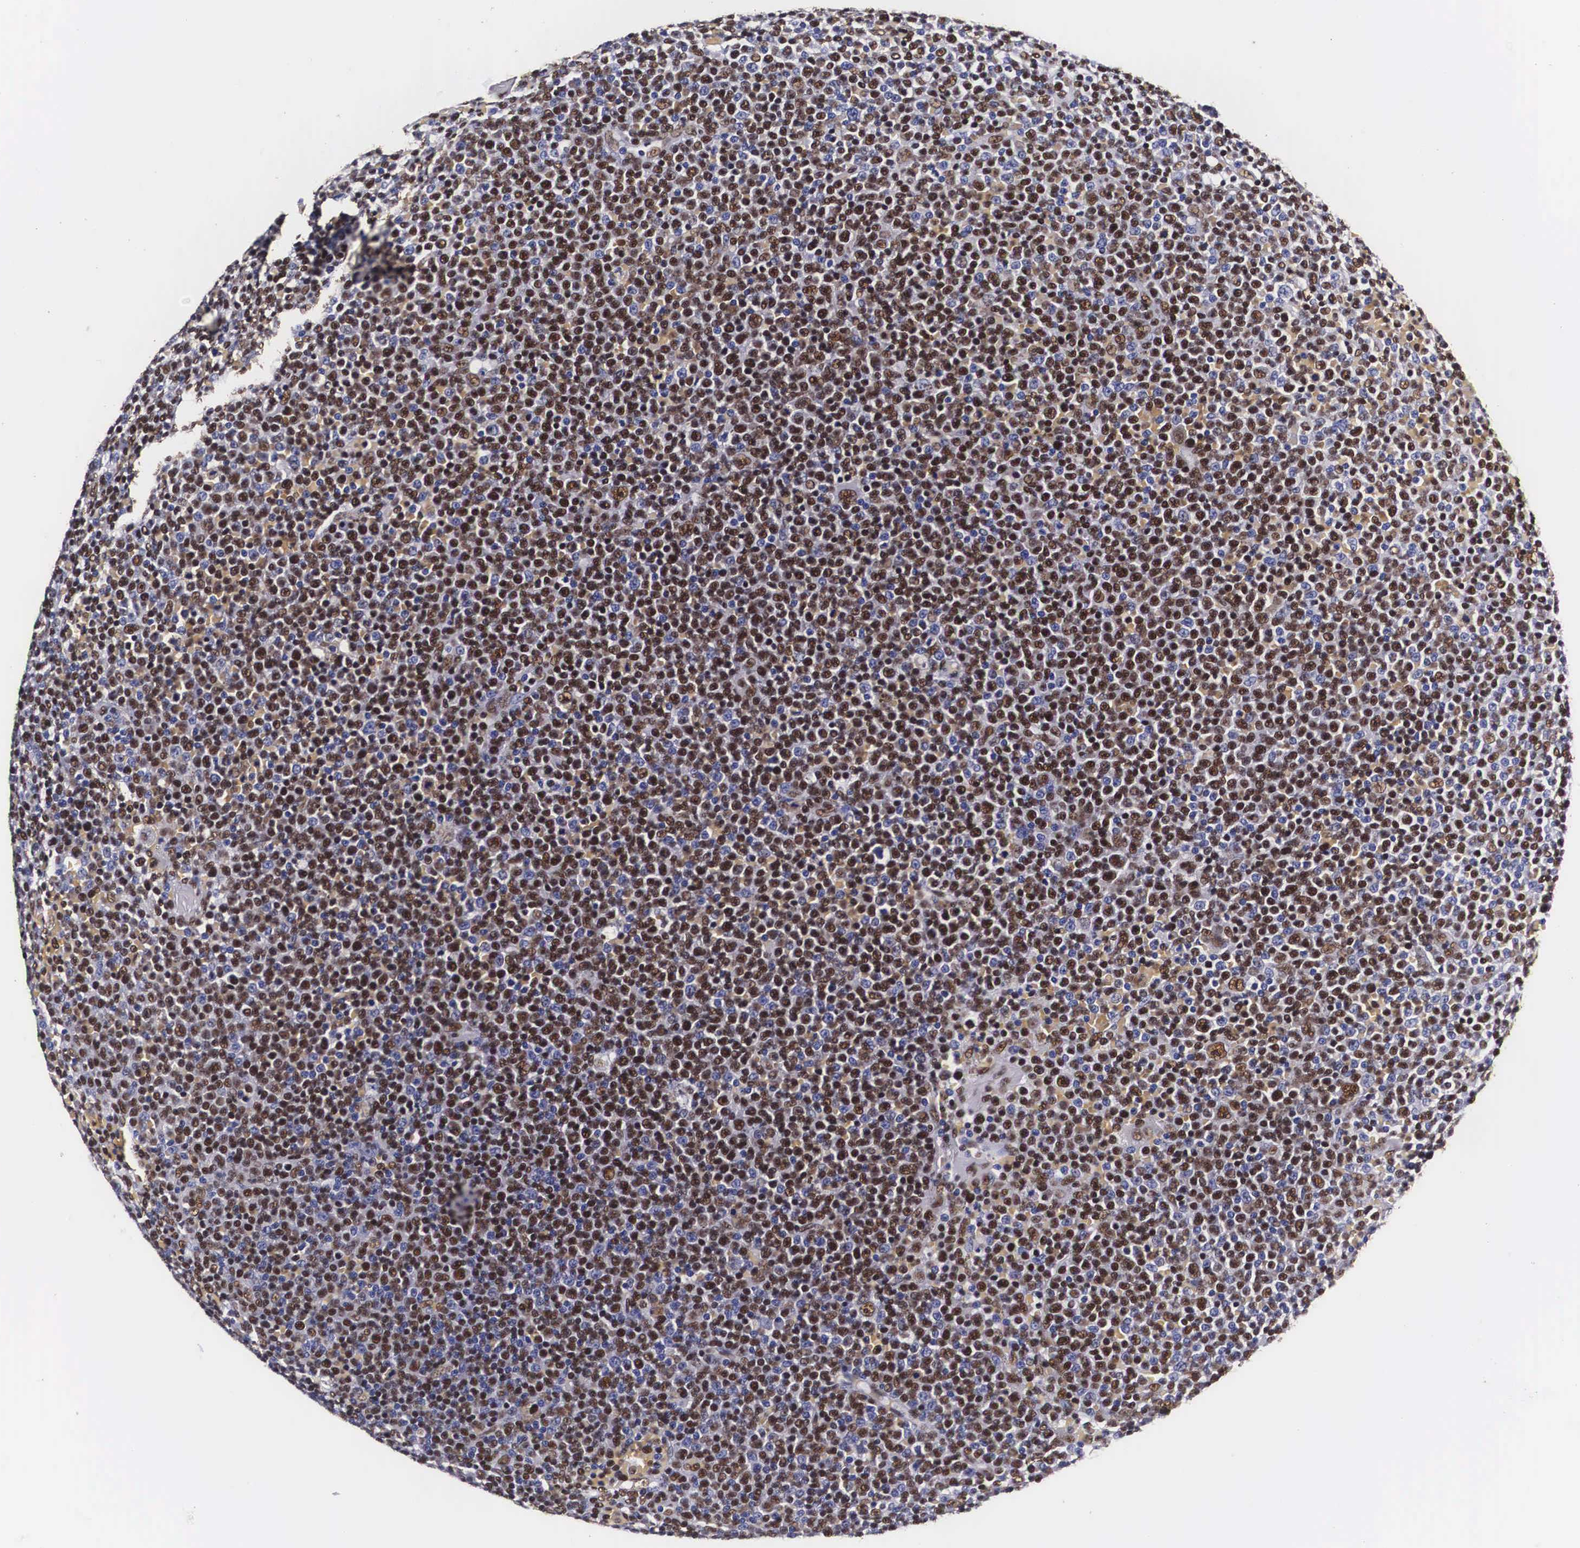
{"staining": {"intensity": "strong", "quantity": "25%-75%", "location": "nuclear"}, "tissue": "lymphoma", "cell_type": "Tumor cells", "image_type": "cancer", "snomed": [{"axis": "morphology", "description": "Malignant lymphoma, non-Hodgkin's type, Low grade"}, {"axis": "topography", "description": "Lymph node"}], "caption": "Immunohistochemistry staining of low-grade malignant lymphoma, non-Hodgkin's type, which reveals high levels of strong nuclear staining in about 25%-75% of tumor cells indicating strong nuclear protein staining. The staining was performed using DAB (3,3'-diaminobenzidine) (brown) for protein detection and nuclei were counterstained in hematoxylin (blue).", "gene": "PABPN1", "patient": {"sex": "male", "age": 50}}